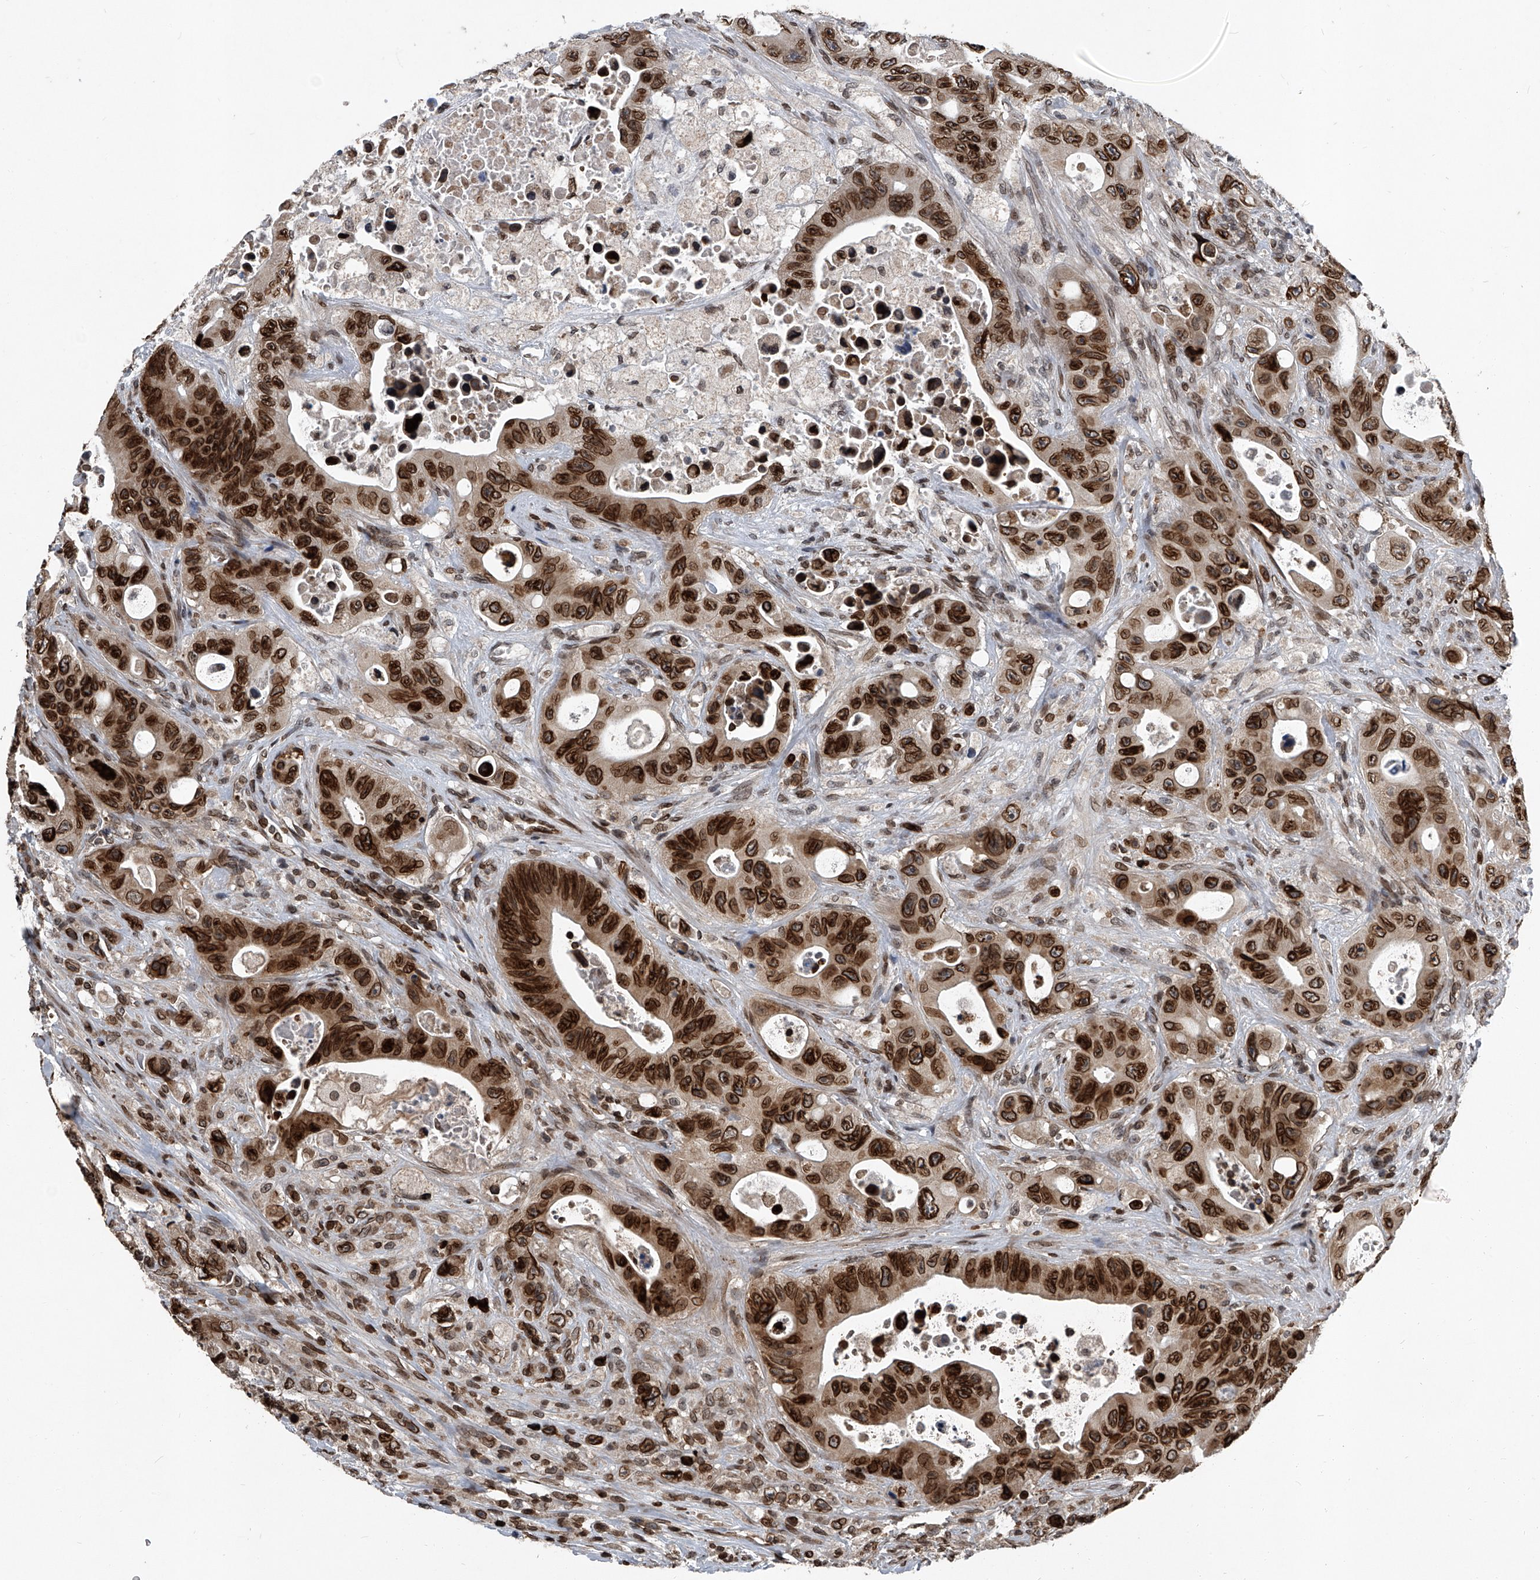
{"staining": {"intensity": "strong", "quantity": ">75%", "location": "cytoplasmic/membranous,nuclear"}, "tissue": "colorectal cancer", "cell_type": "Tumor cells", "image_type": "cancer", "snomed": [{"axis": "morphology", "description": "Adenocarcinoma, NOS"}, {"axis": "topography", "description": "Colon"}], "caption": "Colorectal cancer (adenocarcinoma) stained with a brown dye demonstrates strong cytoplasmic/membranous and nuclear positive staining in approximately >75% of tumor cells.", "gene": "PHF20", "patient": {"sex": "female", "age": 46}}